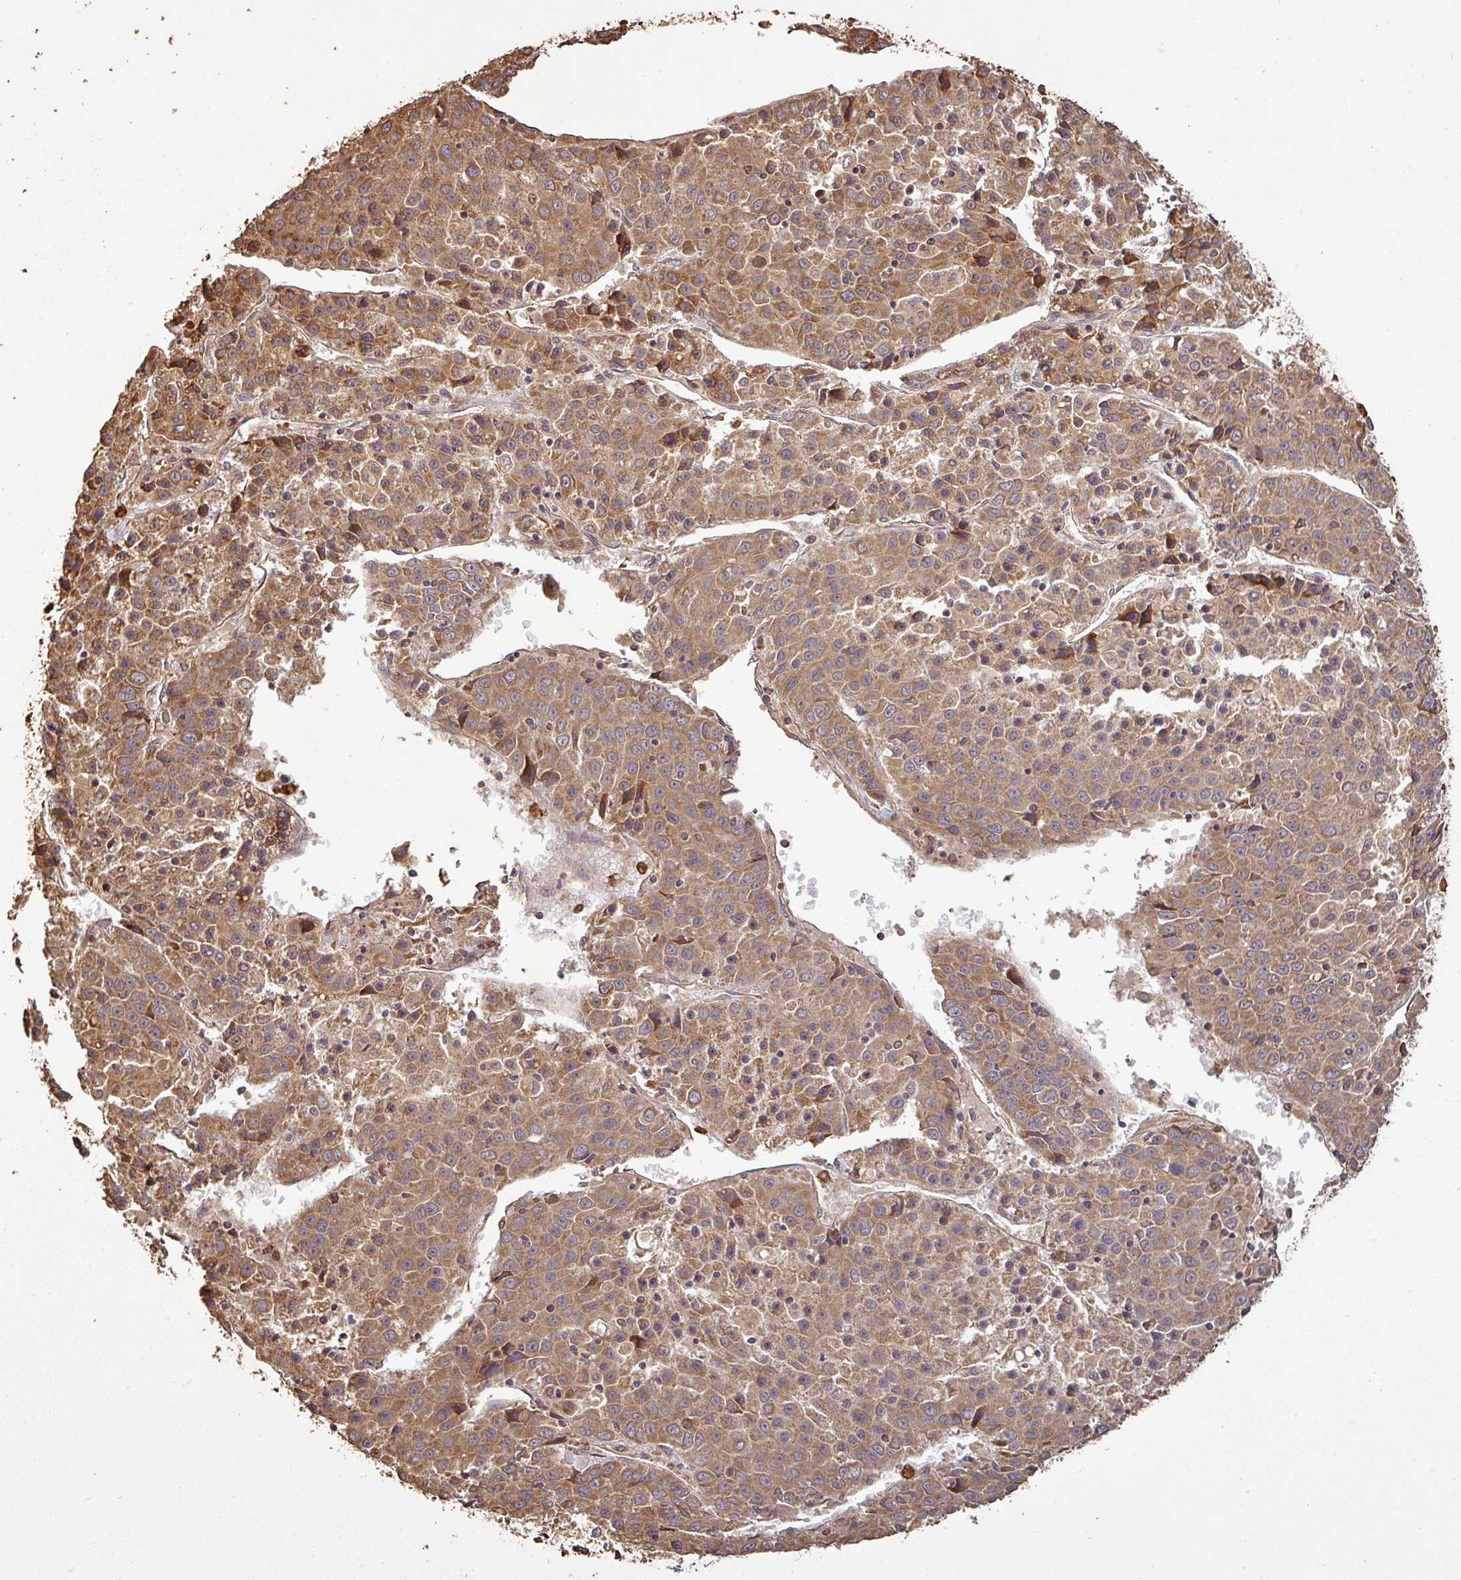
{"staining": {"intensity": "moderate", "quantity": ">75%", "location": "cytoplasmic/membranous"}, "tissue": "liver cancer", "cell_type": "Tumor cells", "image_type": "cancer", "snomed": [{"axis": "morphology", "description": "Carcinoma, Hepatocellular, NOS"}, {"axis": "topography", "description": "Liver"}], "caption": "An immunohistochemistry (IHC) photomicrograph of neoplastic tissue is shown. Protein staining in brown highlights moderate cytoplasmic/membranous positivity in liver cancer within tumor cells. (DAB (3,3'-diaminobenzidine) IHC, brown staining for protein, blue staining for nuclei).", "gene": "PLEKHM1", "patient": {"sex": "female", "age": 53}}